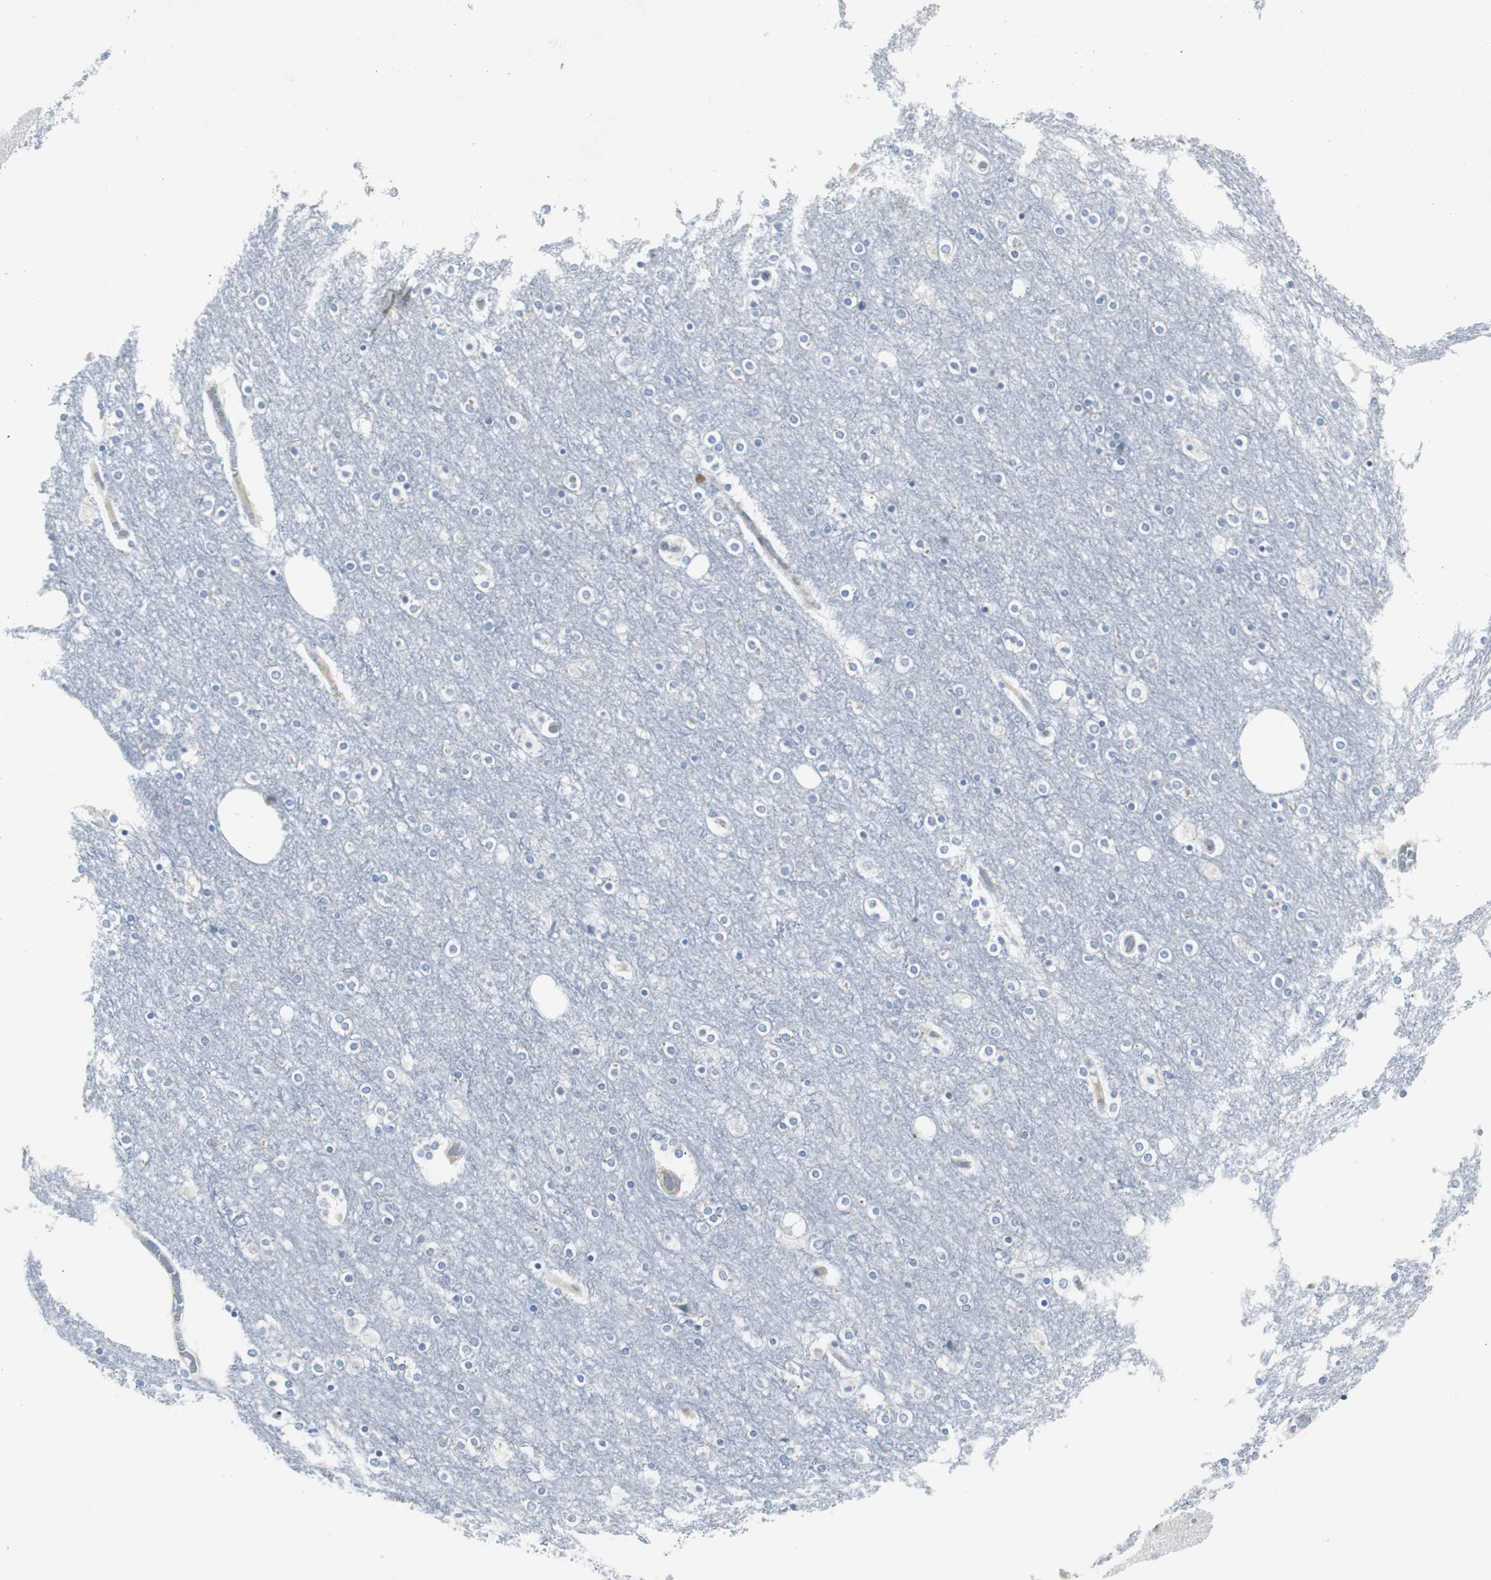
{"staining": {"intensity": "negative", "quantity": "none", "location": "none"}, "tissue": "cerebral cortex", "cell_type": "Endothelial cells", "image_type": "normal", "snomed": [{"axis": "morphology", "description": "Normal tissue, NOS"}, {"axis": "topography", "description": "Cerebral cortex"}], "caption": "A high-resolution photomicrograph shows IHC staining of benign cerebral cortex, which displays no significant staining in endothelial cells.", "gene": "BBC3", "patient": {"sex": "female", "age": 54}}